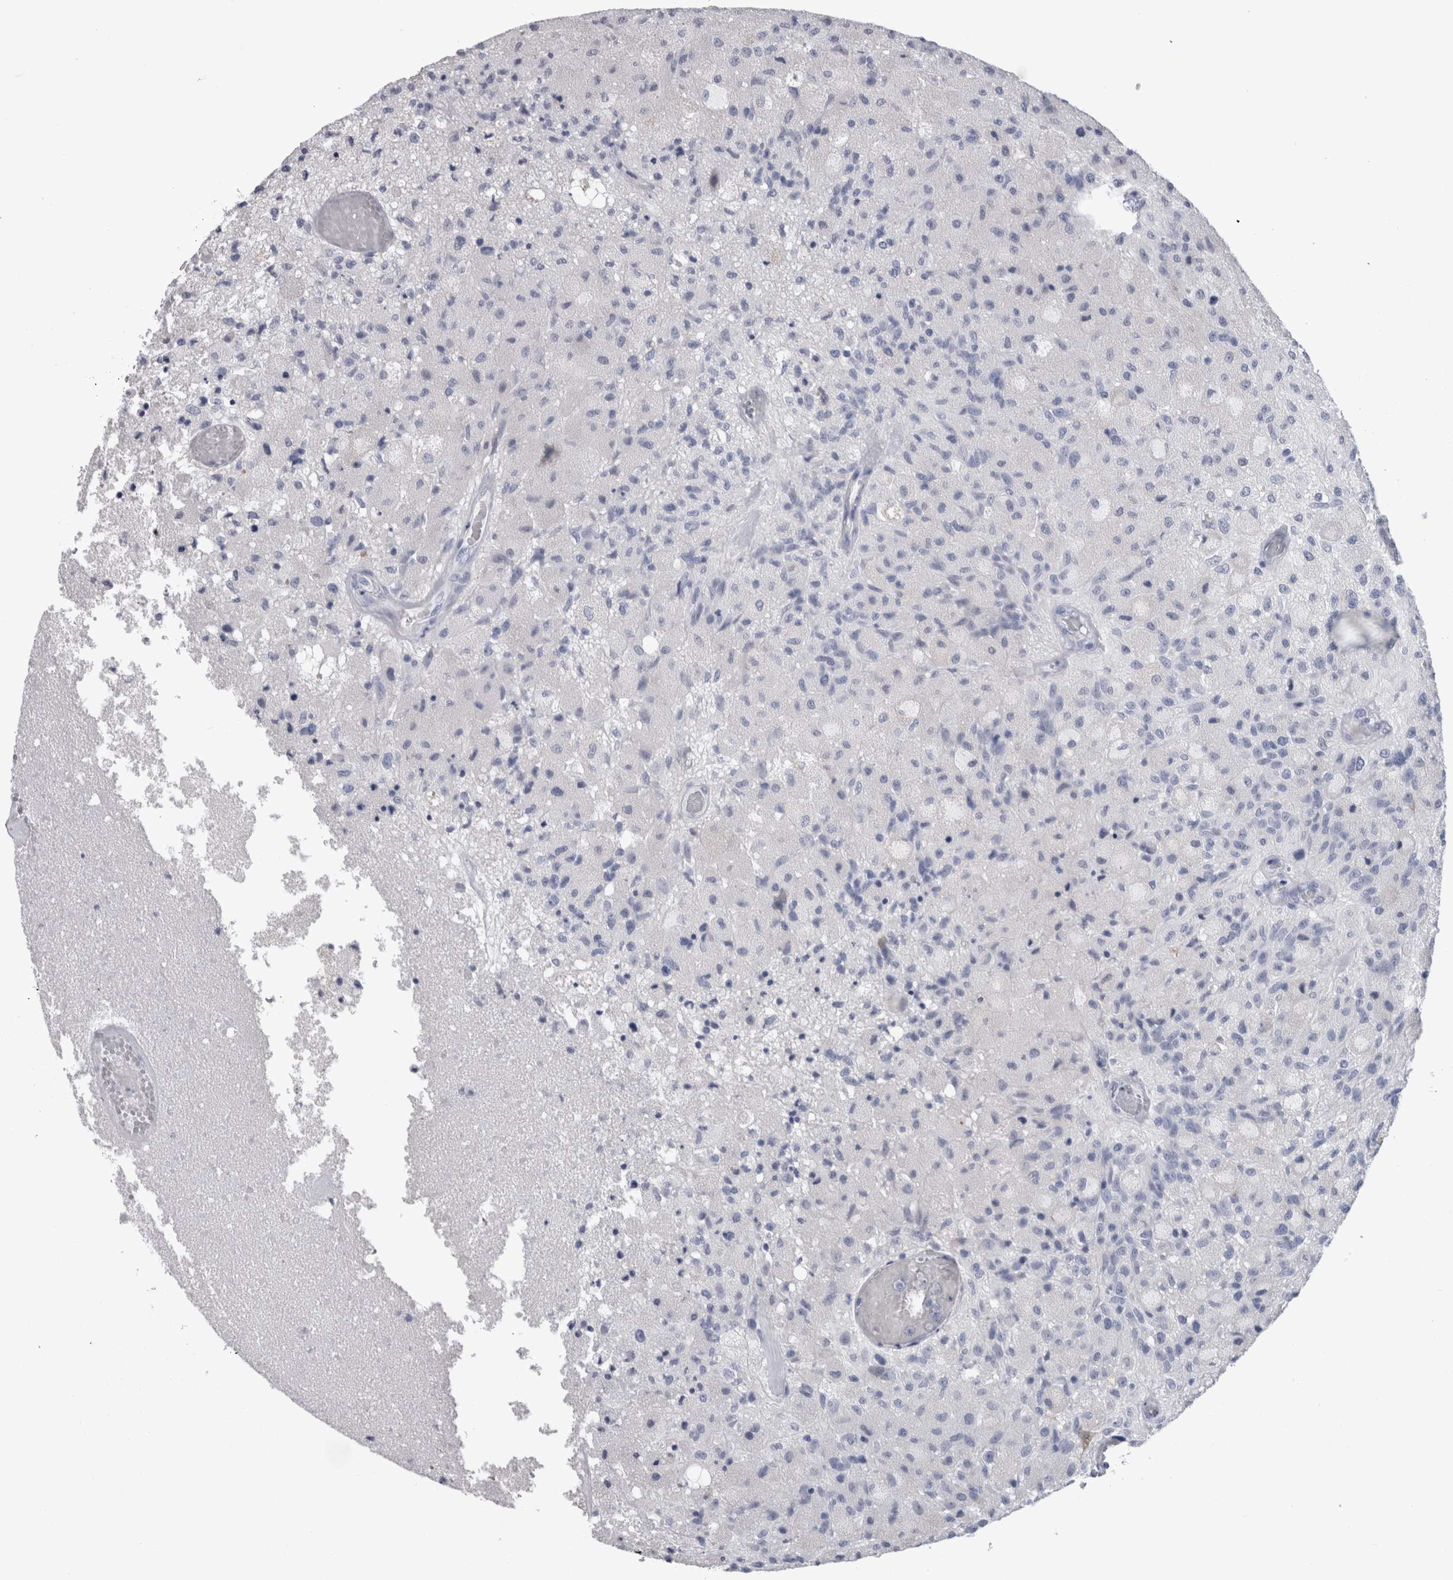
{"staining": {"intensity": "negative", "quantity": "none", "location": "none"}, "tissue": "glioma", "cell_type": "Tumor cells", "image_type": "cancer", "snomed": [{"axis": "morphology", "description": "Normal tissue, NOS"}, {"axis": "morphology", "description": "Glioma, malignant, High grade"}, {"axis": "topography", "description": "Cerebral cortex"}], "caption": "Malignant glioma (high-grade) was stained to show a protein in brown. There is no significant staining in tumor cells.", "gene": "CA8", "patient": {"sex": "male", "age": 77}}